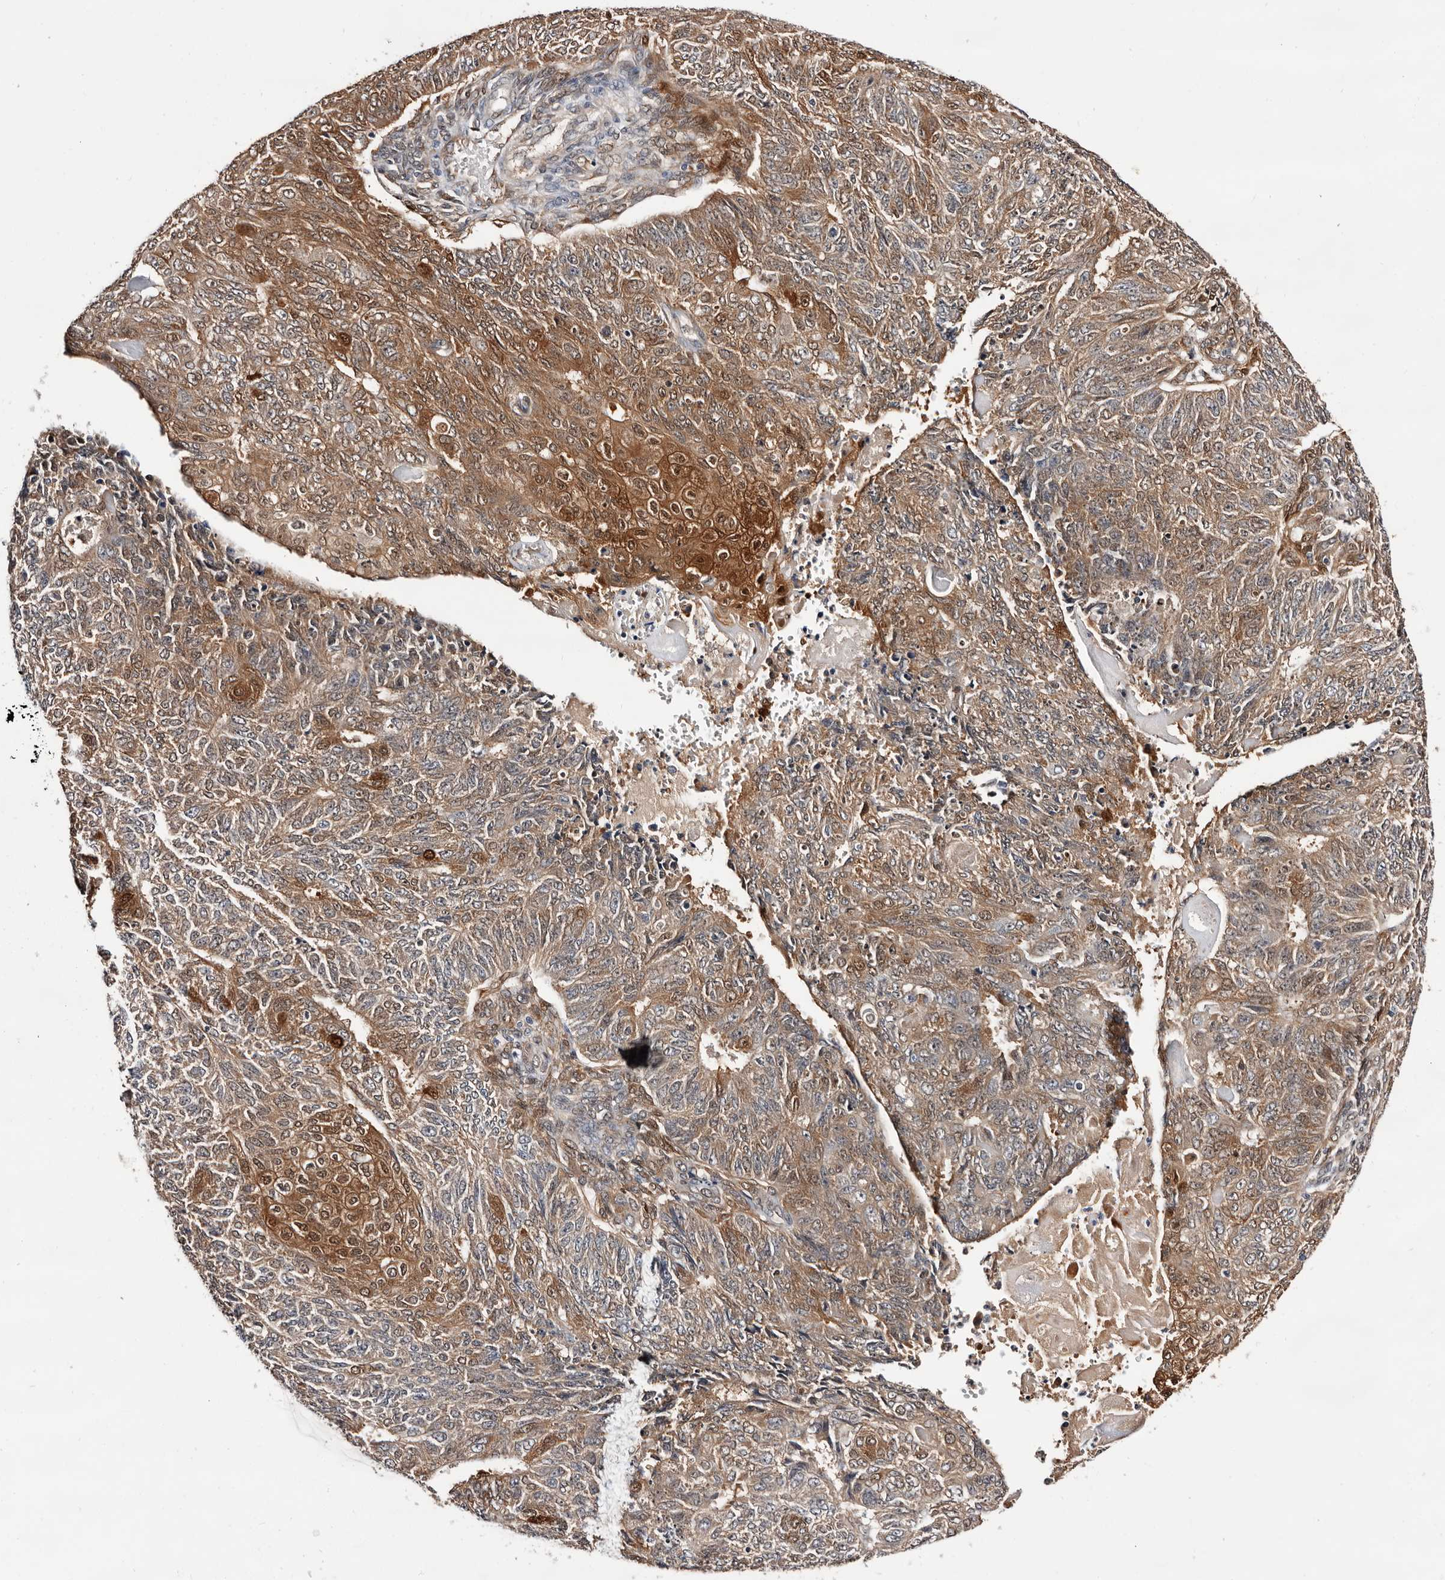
{"staining": {"intensity": "strong", "quantity": "25%-75%", "location": "cytoplasmic/membranous,nuclear"}, "tissue": "endometrial cancer", "cell_type": "Tumor cells", "image_type": "cancer", "snomed": [{"axis": "morphology", "description": "Adenocarcinoma, NOS"}, {"axis": "topography", "description": "Endometrium"}], "caption": "A photomicrograph showing strong cytoplasmic/membranous and nuclear staining in about 25%-75% of tumor cells in adenocarcinoma (endometrial), as visualized by brown immunohistochemical staining.", "gene": "TP53I3", "patient": {"sex": "female", "age": 32}}